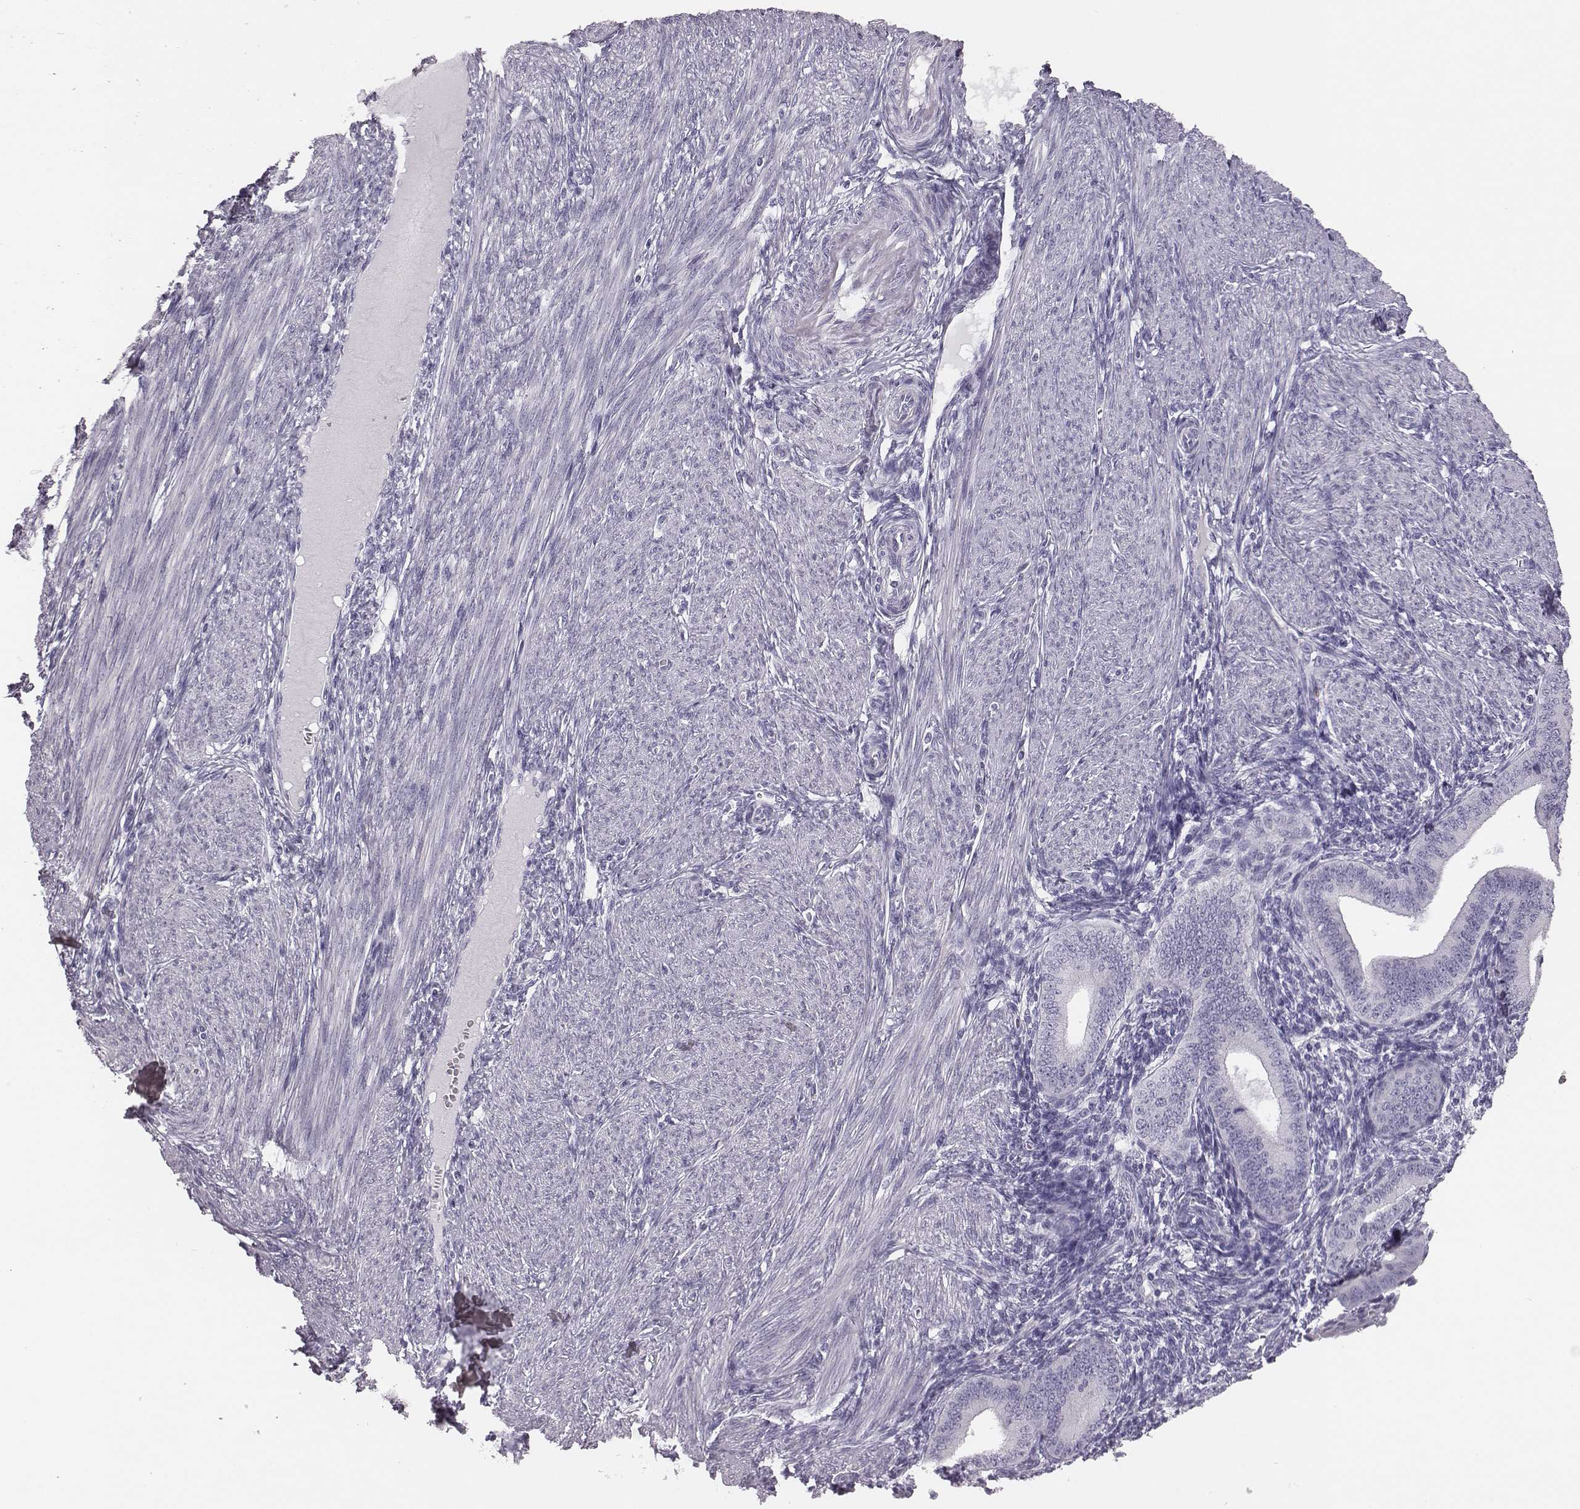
{"staining": {"intensity": "negative", "quantity": "none", "location": "none"}, "tissue": "endometrium", "cell_type": "Cells in endometrial stroma", "image_type": "normal", "snomed": [{"axis": "morphology", "description": "Normal tissue, NOS"}, {"axis": "topography", "description": "Endometrium"}], "caption": "IHC image of unremarkable endometrium: human endometrium stained with DAB (3,3'-diaminobenzidine) exhibits no significant protein positivity in cells in endometrial stroma.", "gene": "ENSG00000290147", "patient": {"sex": "female", "age": 39}}